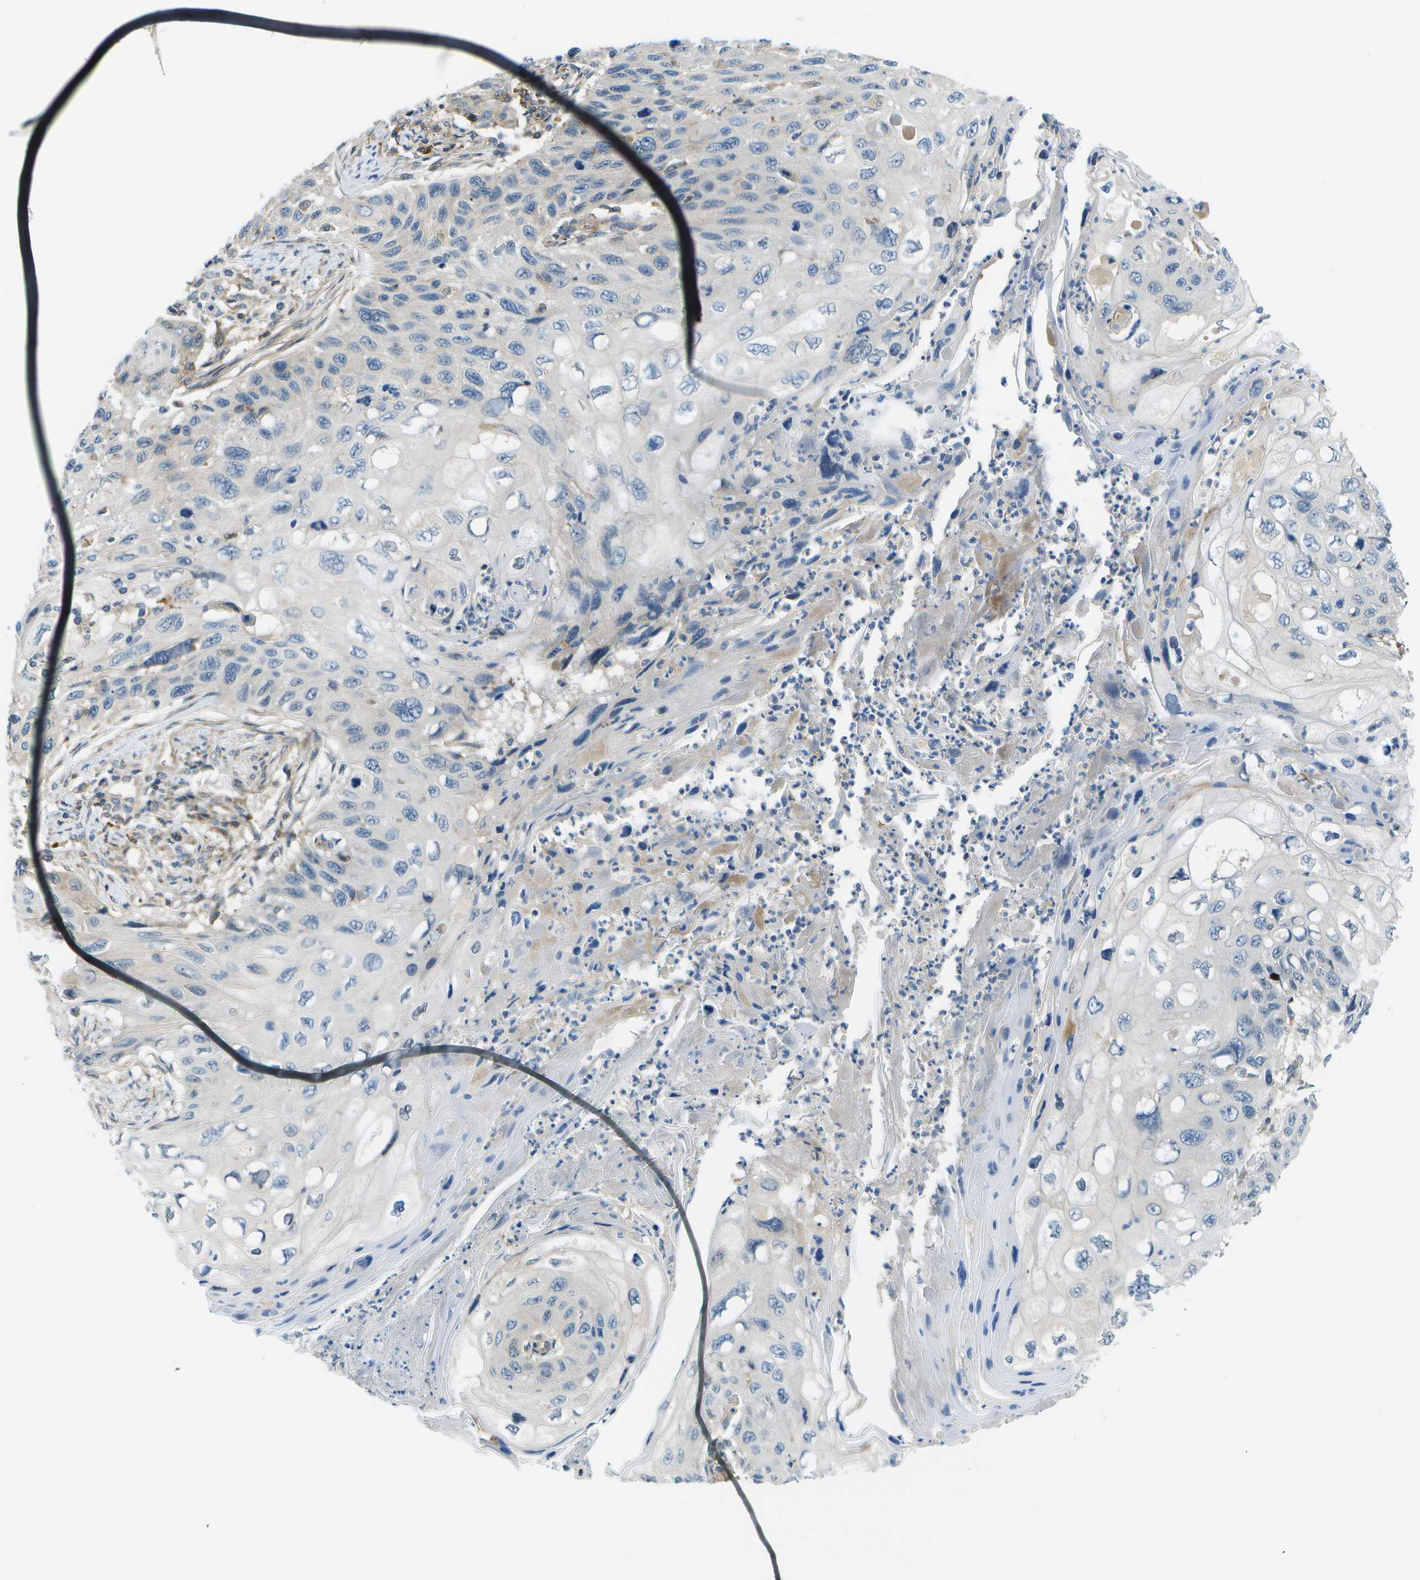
{"staining": {"intensity": "weak", "quantity": "<25%", "location": "cytoplasmic/membranous"}, "tissue": "cervical cancer", "cell_type": "Tumor cells", "image_type": "cancer", "snomed": [{"axis": "morphology", "description": "Squamous cell carcinoma, NOS"}, {"axis": "topography", "description": "Cervix"}], "caption": "Protein analysis of cervical cancer (squamous cell carcinoma) shows no significant expression in tumor cells.", "gene": "CTIF", "patient": {"sex": "female", "age": 70}}